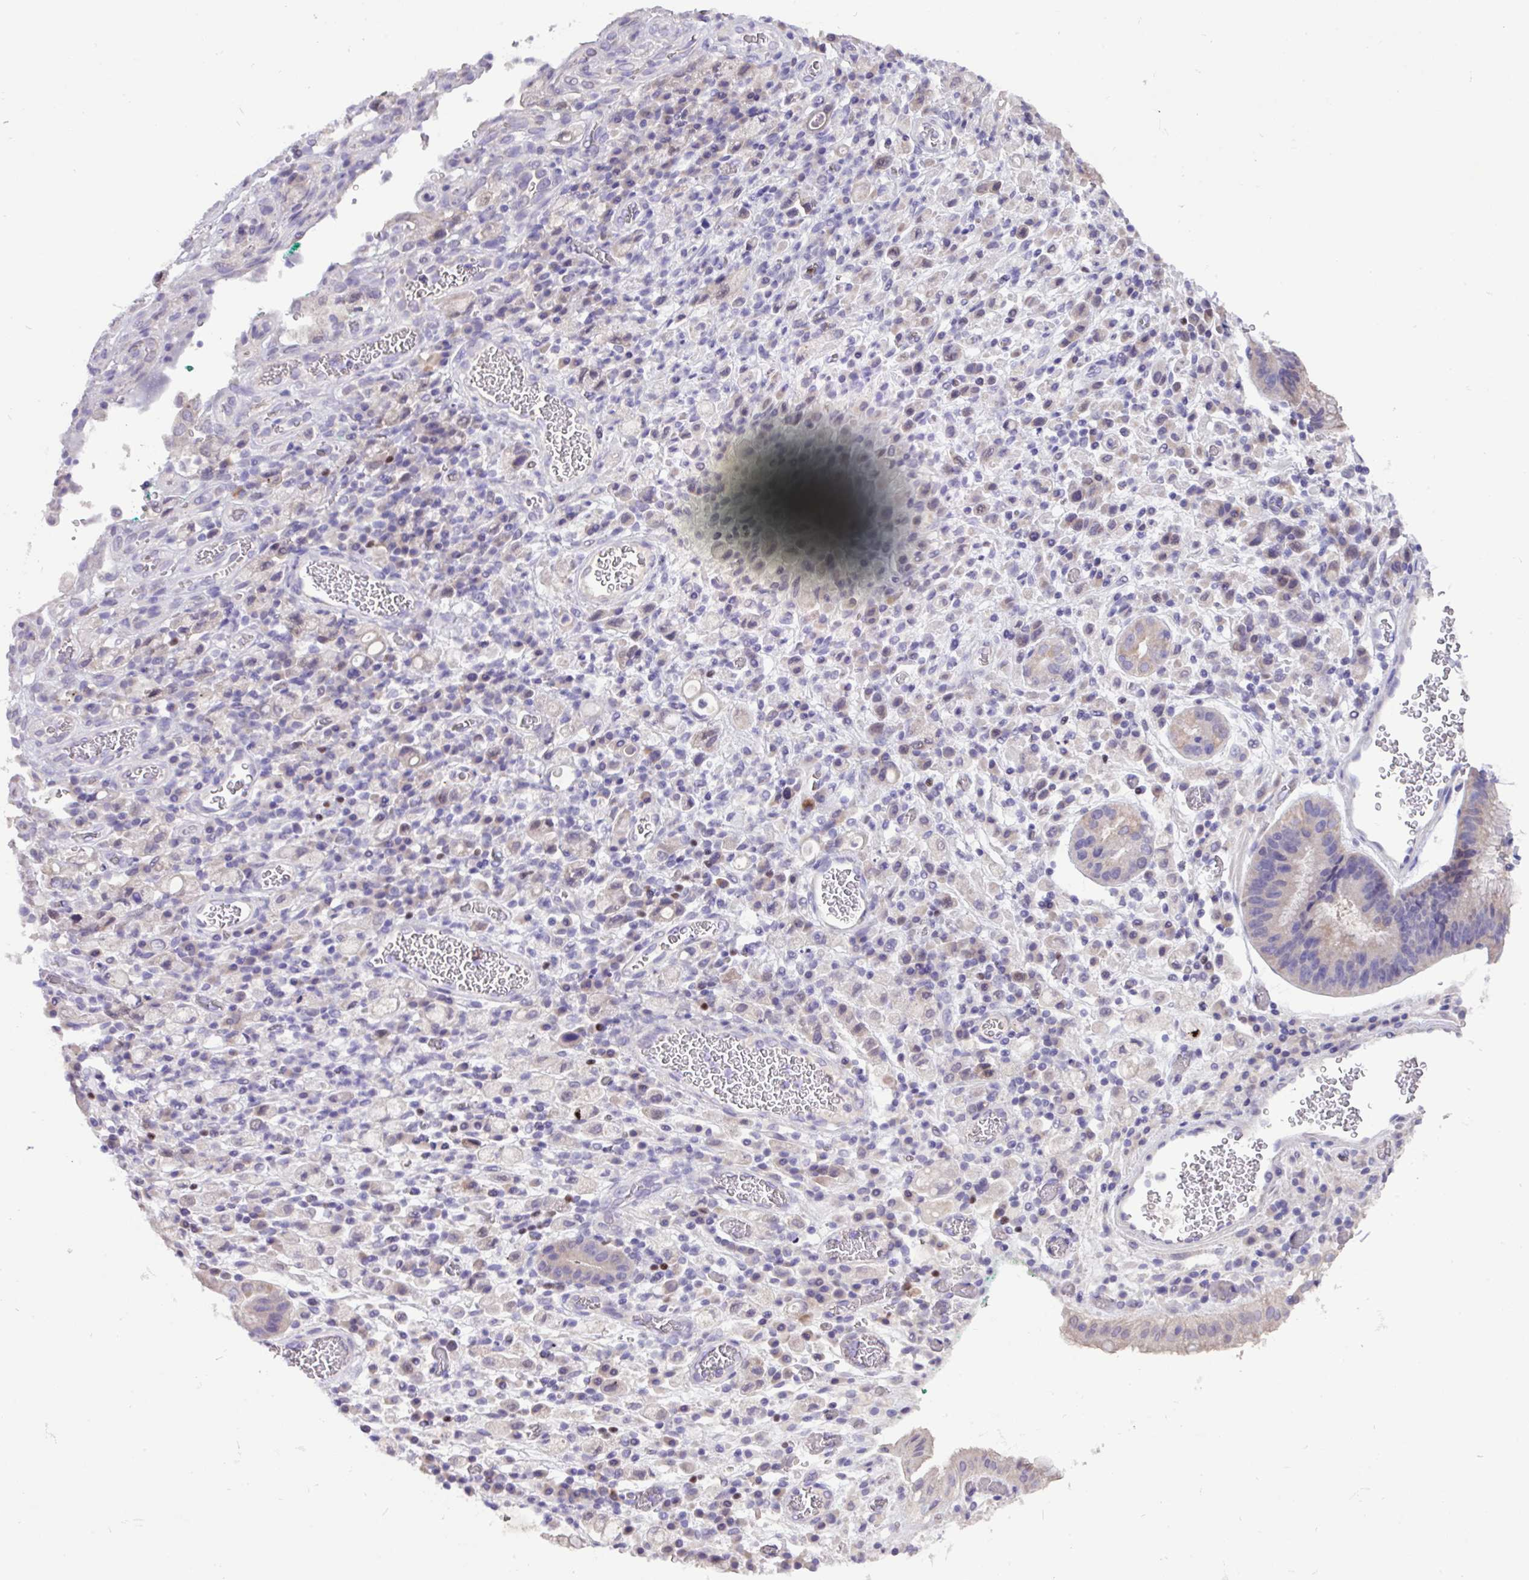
{"staining": {"intensity": "negative", "quantity": "none", "location": "none"}, "tissue": "stomach cancer", "cell_type": "Tumor cells", "image_type": "cancer", "snomed": [{"axis": "morphology", "description": "Adenocarcinoma, NOS"}, {"axis": "topography", "description": "Stomach"}], "caption": "A high-resolution micrograph shows IHC staining of stomach cancer, which reveals no significant staining in tumor cells.", "gene": "PAX8", "patient": {"sex": "male", "age": 77}}